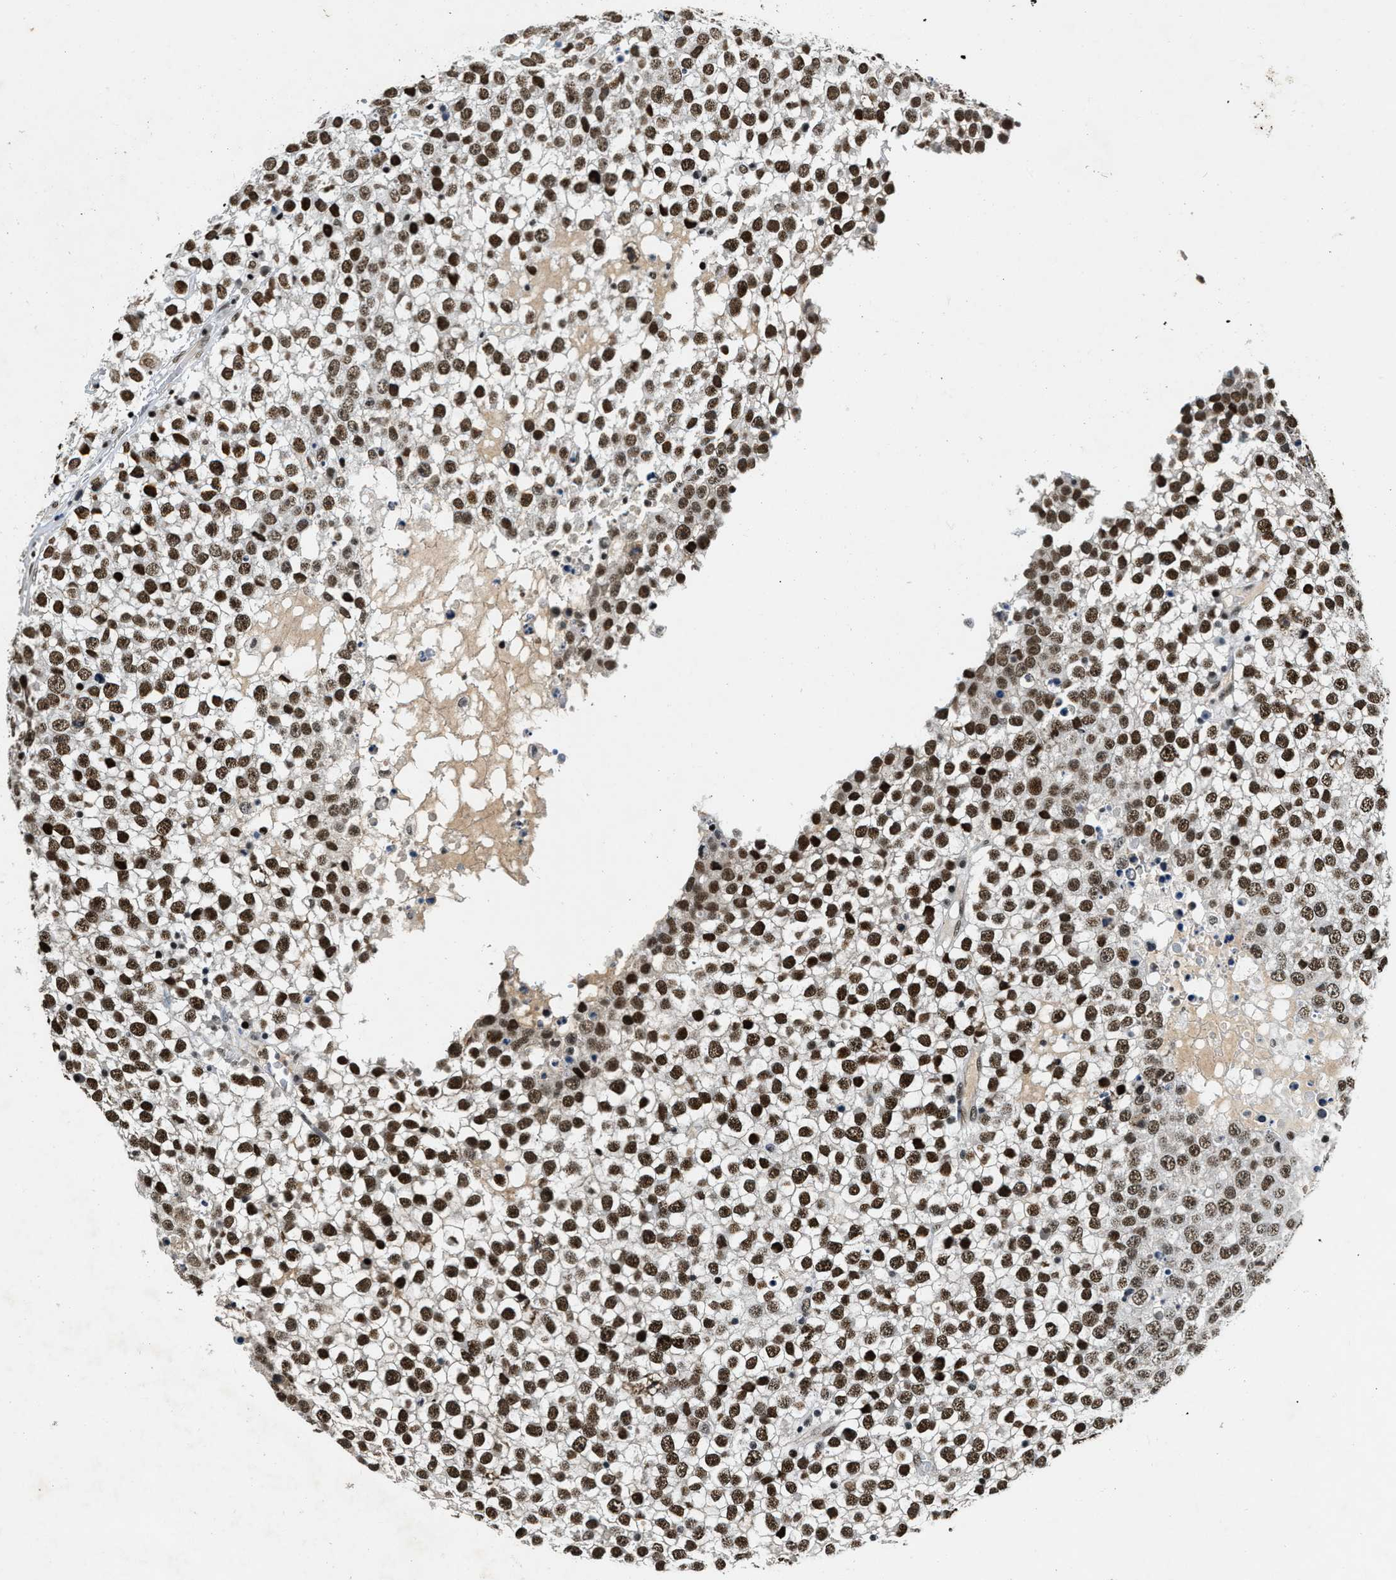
{"staining": {"intensity": "strong", "quantity": ">75%", "location": "nuclear"}, "tissue": "testis cancer", "cell_type": "Tumor cells", "image_type": "cancer", "snomed": [{"axis": "morphology", "description": "Seminoma, NOS"}, {"axis": "topography", "description": "Testis"}], "caption": "IHC of human testis seminoma displays high levels of strong nuclear expression in about >75% of tumor cells. (DAB IHC with brightfield microscopy, high magnification).", "gene": "CCNE1", "patient": {"sex": "male", "age": 65}}